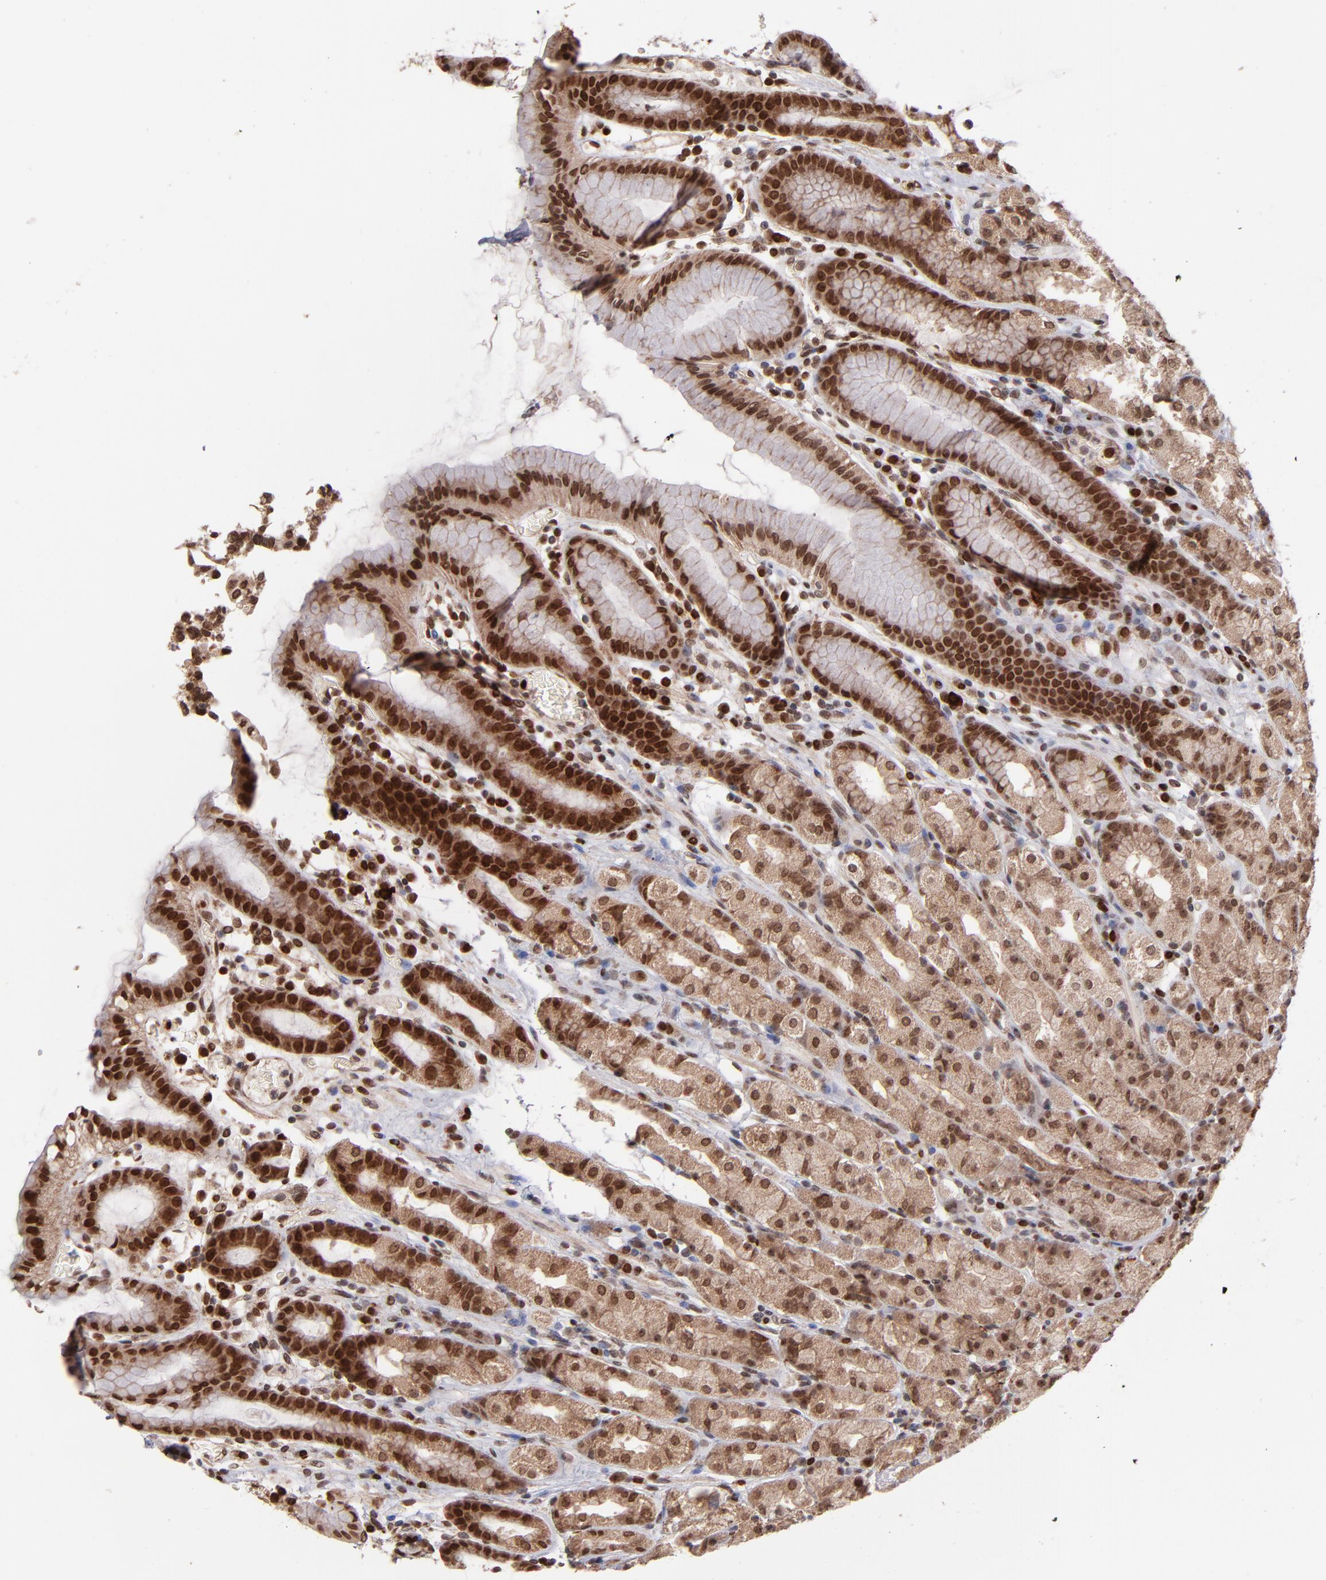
{"staining": {"intensity": "strong", "quantity": ">75%", "location": "cytoplasmic/membranous,nuclear"}, "tissue": "stomach", "cell_type": "Glandular cells", "image_type": "normal", "snomed": [{"axis": "morphology", "description": "Normal tissue, NOS"}, {"axis": "topography", "description": "Stomach, upper"}], "caption": "High-magnification brightfield microscopy of normal stomach stained with DAB (brown) and counterstained with hematoxylin (blue). glandular cells exhibit strong cytoplasmic/membranous,nuclear positivity is present in about>75% of cells. The staining is performed using DAB (3,3'-diaminobenzidine) brown chromogen to label protein expression. The nuclei are counter-stained blue using hematoxylin.", "gene": "TOP1MT", "patient": {"sex": "male", "age": 68}}